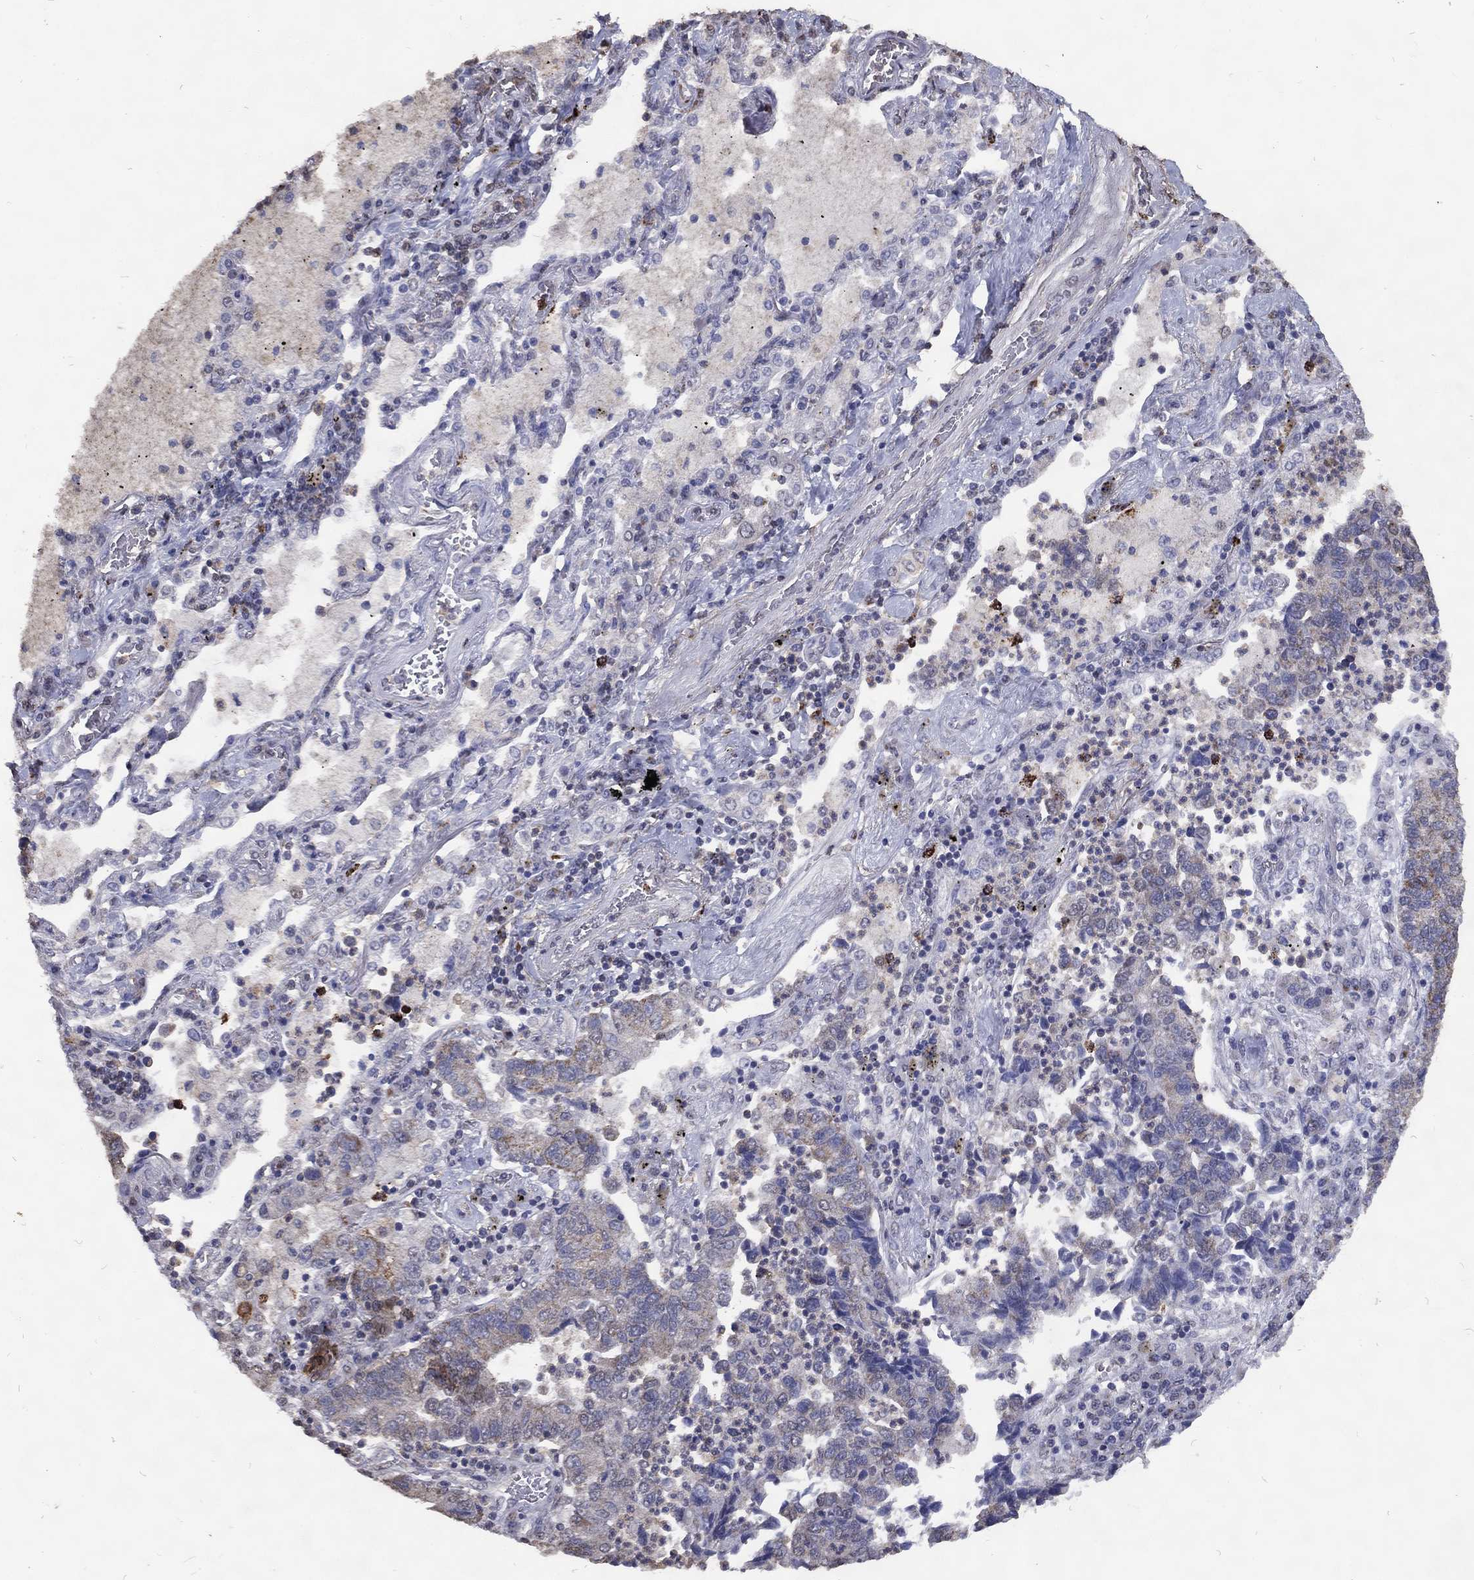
{"staining": {"intensity": "moderate", "quantity": ">75%", "location": "cytoplasmic/membranous"}, "tissue": "lung cancer", "cell_type": "Tumor cells", "image_type": "cancer", "snomed": [{"axis": "morphology", "description": "Adenocarcinoma, NOS"}, {"axis": "topography", "description": "Lung"}], "caption": "This image shows immunohistochemistry (IHC) staining of lung cancer (adenocarcinoma), with medium moderate cytoplasmic/membranous expression in approximately >75% of tumor cells.", "gene": "GPR183", "patient": {"sex": "female", "age": 57}}